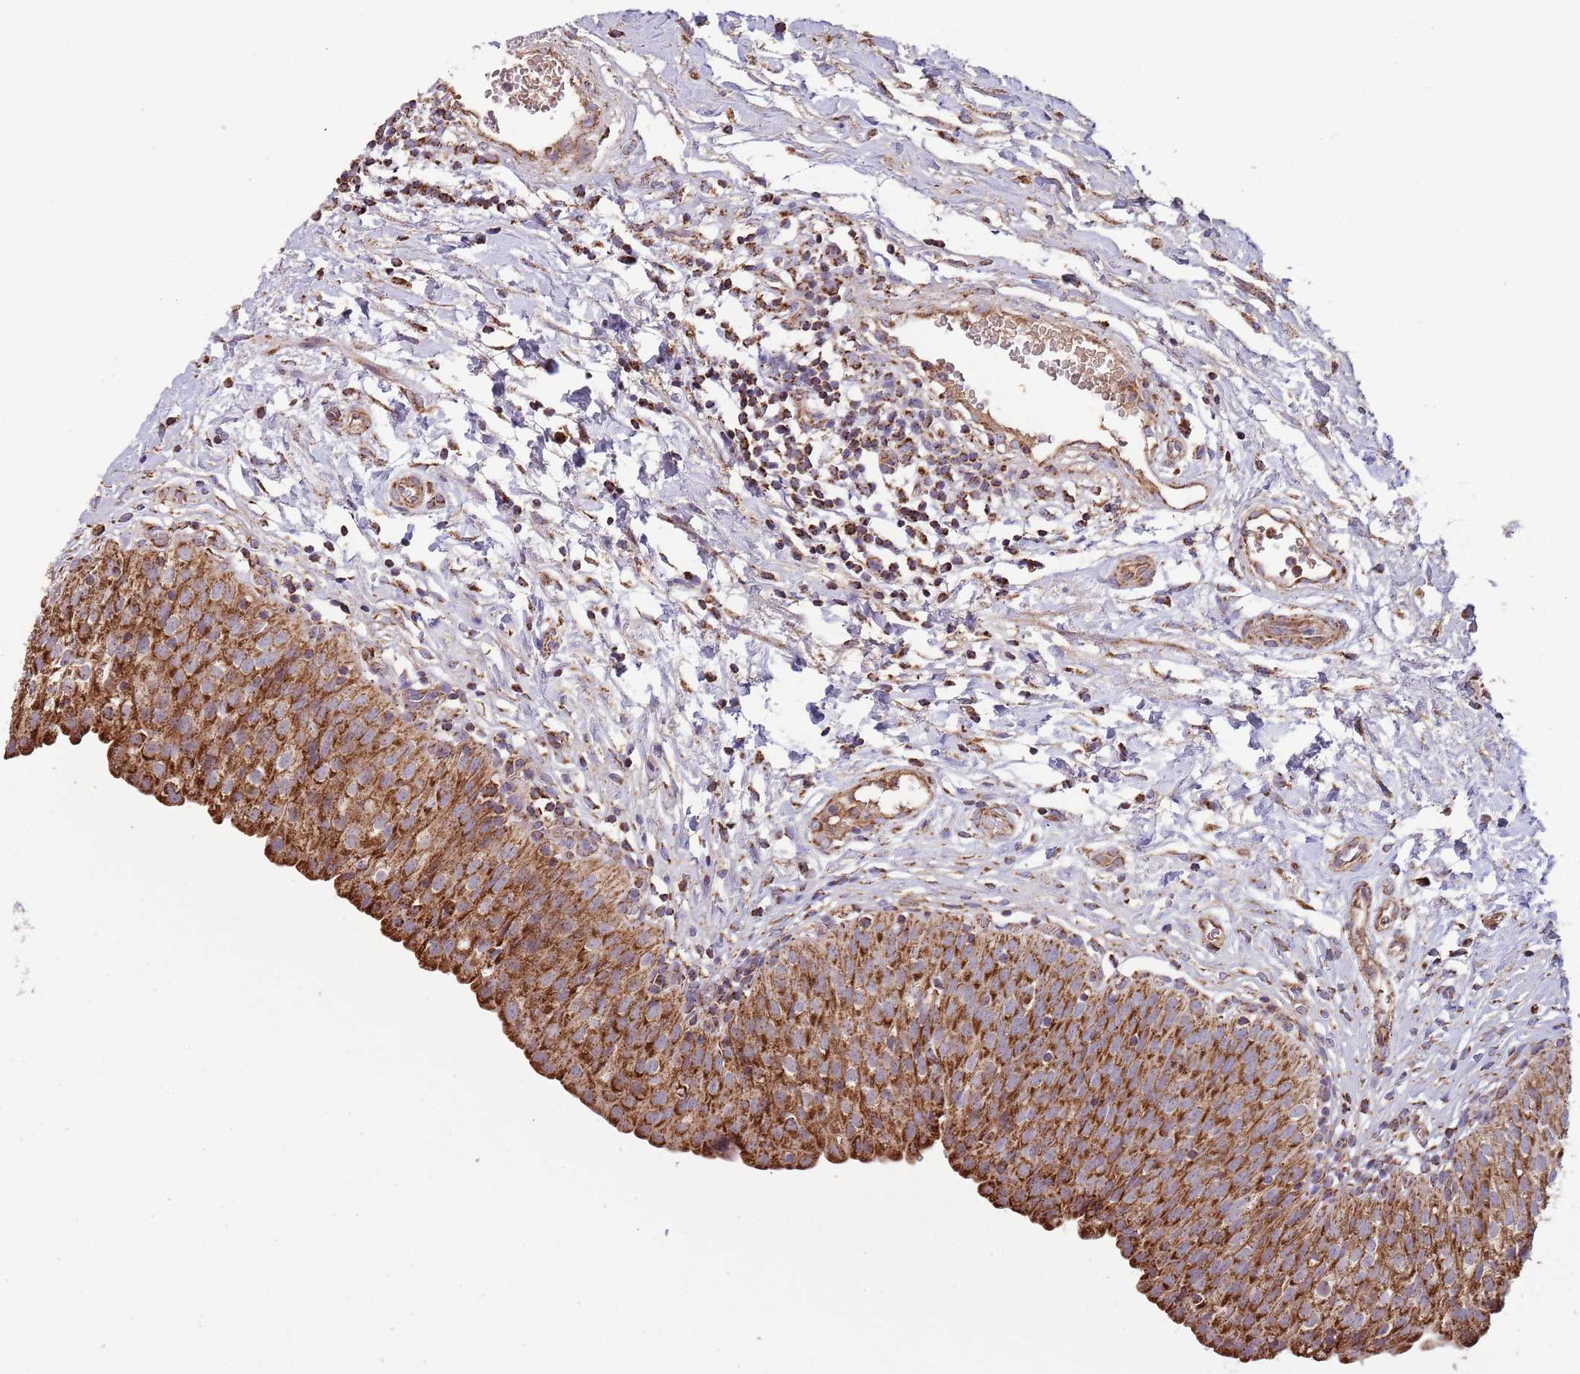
{"staining": {"intensity": "strong", "quantity": ">75%", "location": "cytoplasmic/membranous"}, "tissue": "urinary bladder", "cell_type": "Urothelial cells", "image_type": "normal", "snomed": [{"axis": "morphology", "description": "Normal tissue, NOS"}, {"axis": "topography", "description": "Urinary bladder"}], "caption": "Urothelial cells display high levels of strong cytoplasmic/membranous expression in about >75% of cells in unremarkable human urinary bladder. Nuclei are stained in blue.", "gene": "VPS16", "patient": {"sex": "male", "age": 55}}